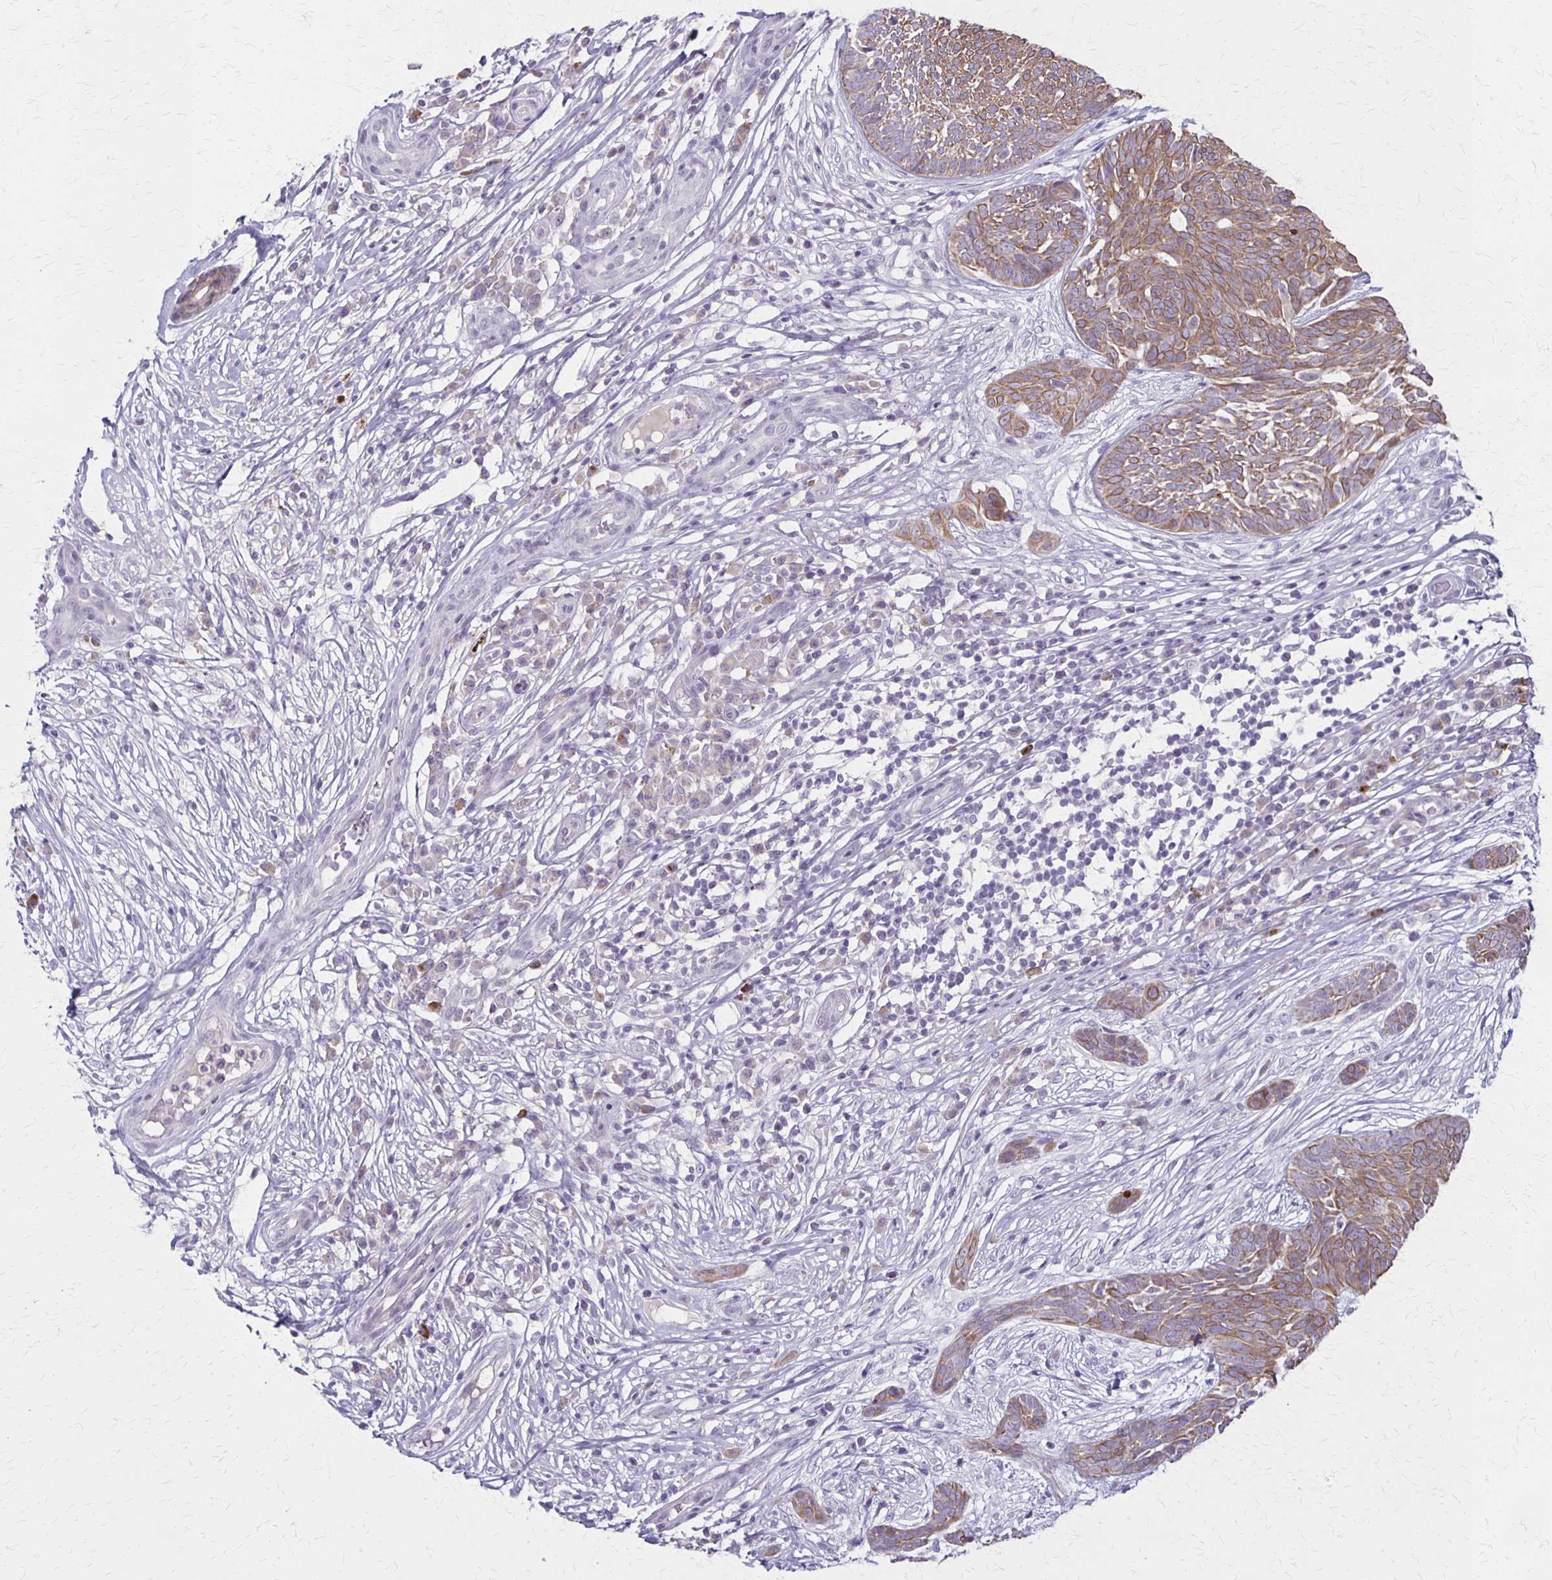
{"staining": {"intensity": "moderate", "quantity": "25%-75%", "location": "cytoplasmic/membranous"}, "tissue": "skin cancer", "cell_type": "Tumor cells", "image_type": "cancer", "snomed": [{"axis": "morphology", "description": "Basal cell carcinoma"}, {"axis": "topography", "description": "Skin"}, {"axis": "topography", "description": "Skin, foot"}], "caption": "Immunohistochemistry (IHC) histopathology image of human skin cancer stained for a protein (brown), which shows medium levels of moderate cytoplasmic/membranous staining in about 25%-75% of tumor cells.", "gene": "SLC35E2B", "patient": {"sex": "female", "age": 86}}